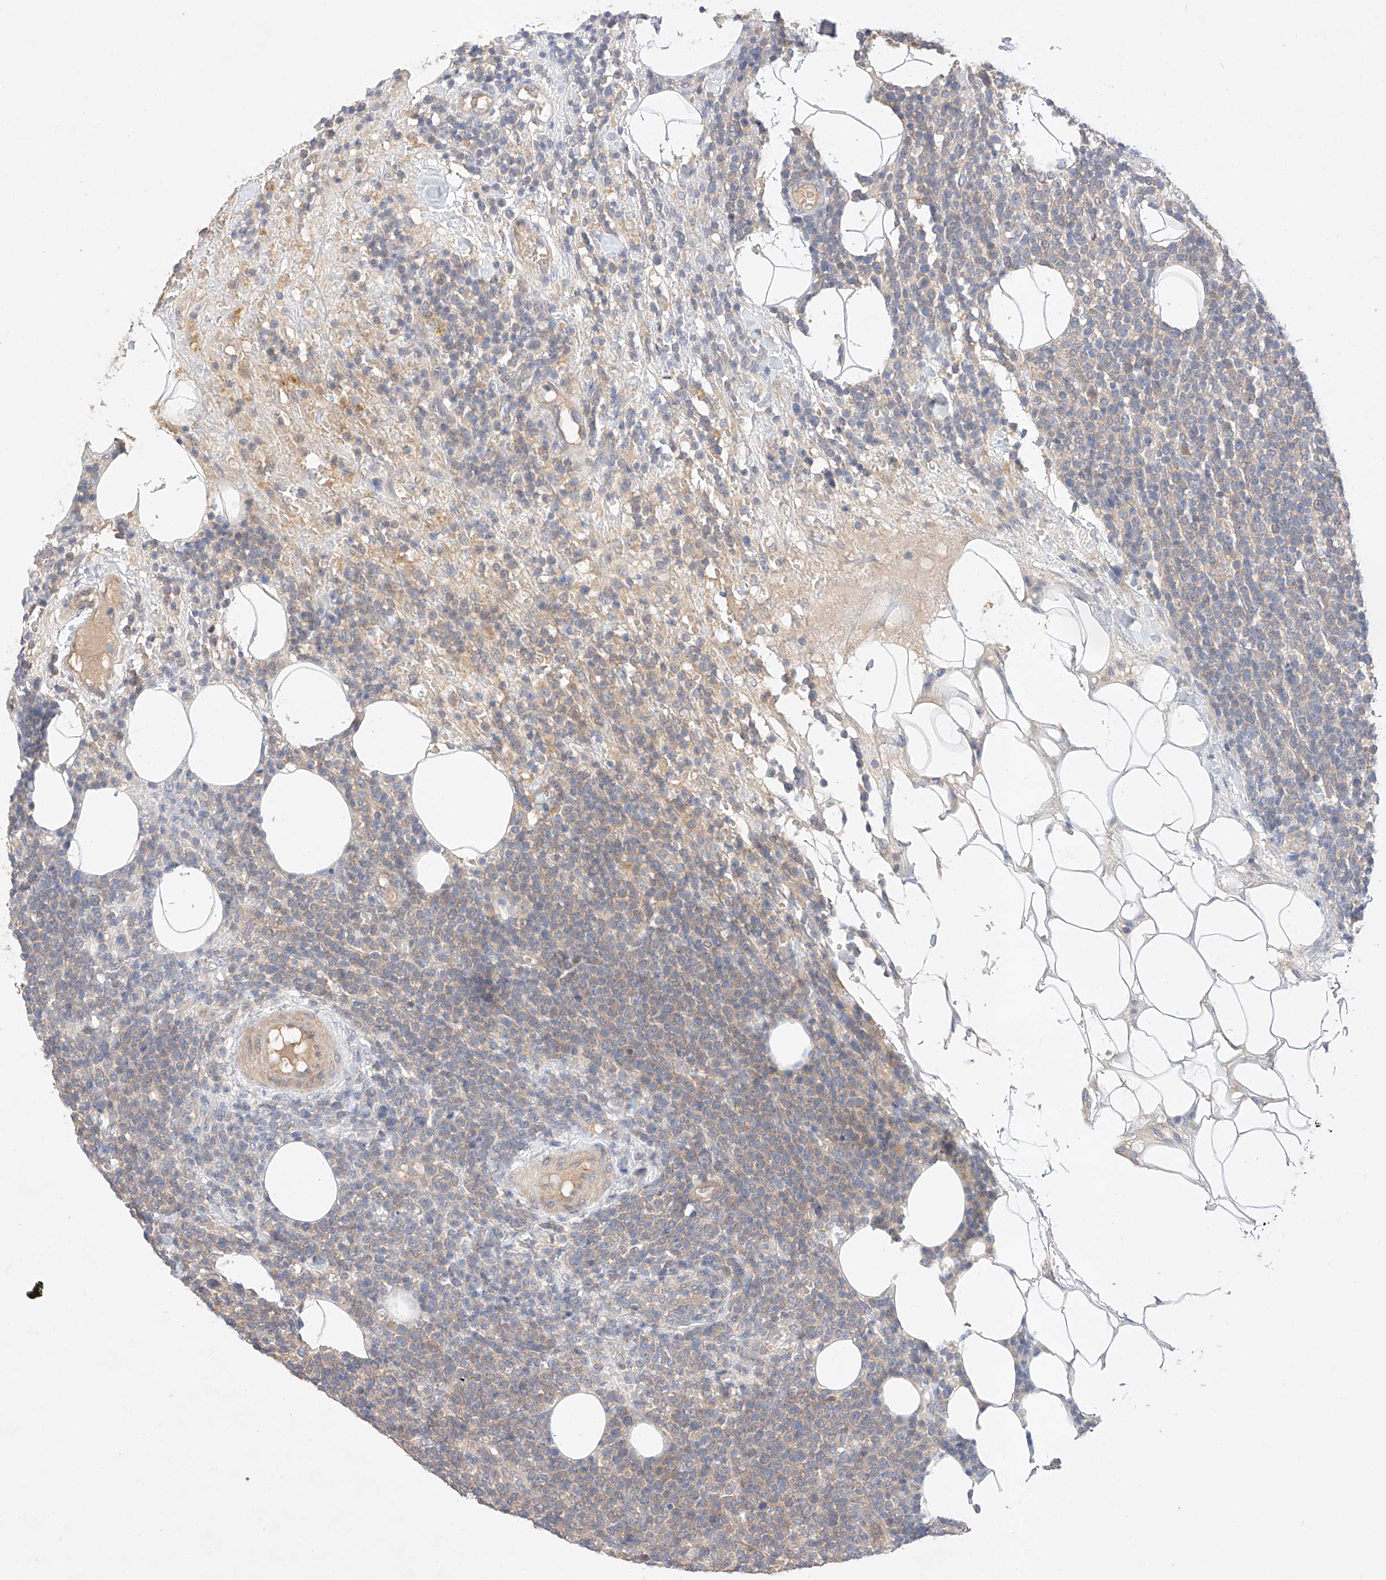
{"staining": {"intensity": "weak", "quantity": "<25%", "location": "cytoplasmic/membranous"}, "tissue": "lymphoma", "cell_type": "Tumor cells", "image_type": "cancer", "snomed": [{"axis": "morphology", "description": "Malignant lymphoma, non-Hodgkin's type, High grade"}, {"axis": "topography", "description": "Lymph node"}], "caption": "Micrograph shows no significant protein expression in tumor cells of lymphoma.", "gene": "ZNF124", "patient": {"sex": "male", "age": 61}}